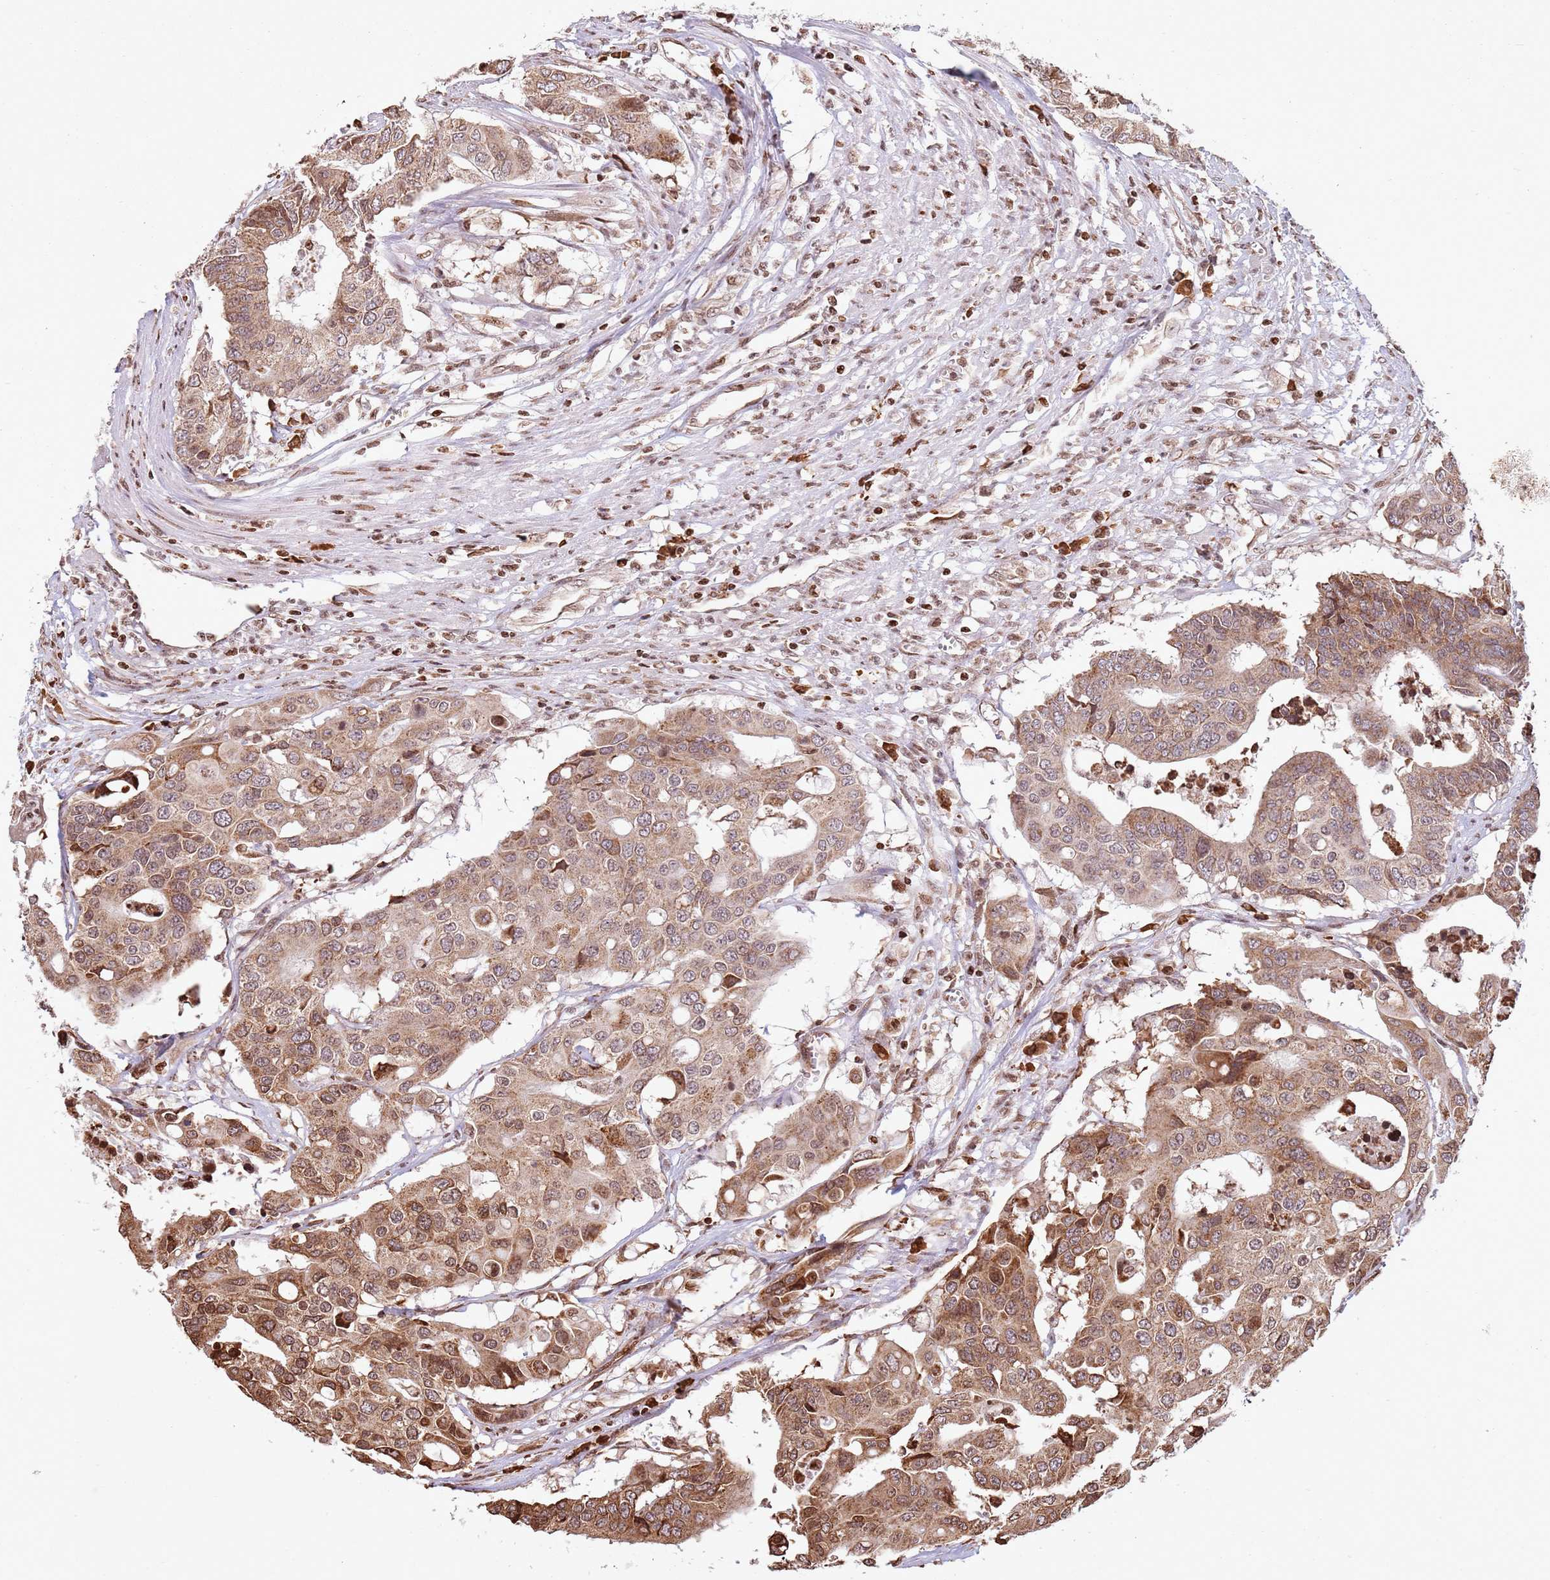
{"staining": {"intensity": "moderate", "quantity": ">75%", "location": "cytoplasmic/membranous,nuclear"}, "tissue": "colorectal cancer", "cell_type": "Tumor cells", "image_type": "cancer", "snomed": [{"axis": "morphology", "description": "Adenocarcinoma, NOS"}, {"axis": "topography", "description": "Colon"}], "caption": "A medium amount of moderate cytoplasmic/membranous and nuclear expression is appreciated in about >75% of tumor cells in colorectal cancer tissue.", "gene": "SCAF1", "patient": {"sex": "male", "age": 77}}